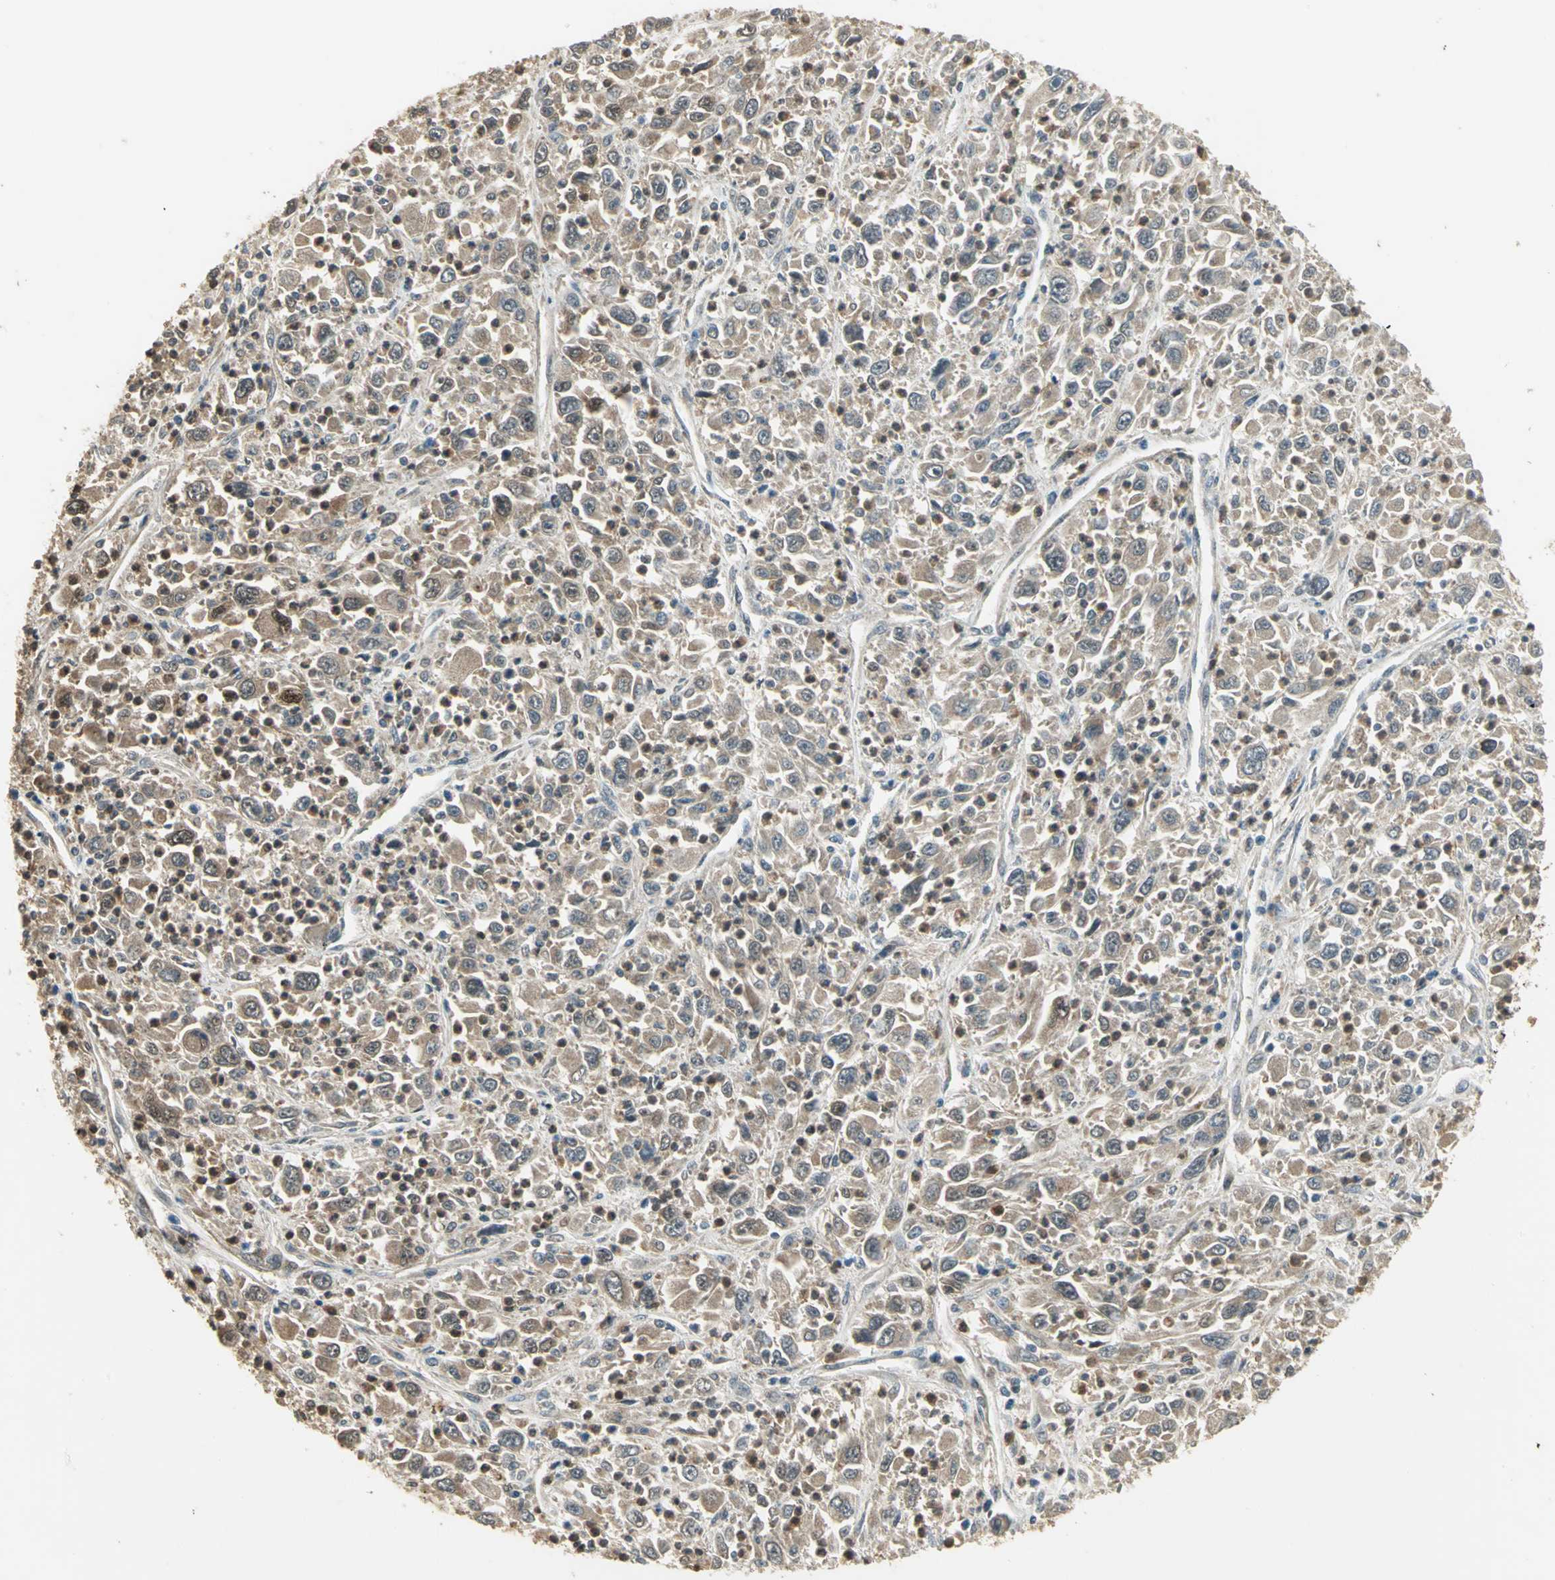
{"staining": {"intensity": "strong", "quantity": ">75%", "location": "cytoplasmic/membranous,nuclear"}, "tissue": "melanoma", "cell_type": "Tumor cells", "image_type": "cancer", "snomed": [{"axis": "morphology", "description": "Malignant melanoma, Metastatic site"}, {"axis": "topography", "description": "Skin"}], "caption": "IHC photomicrograph of malignant melanoma (metastatic site) stained for a protein (brown), which demonstrates high levels of strong cytoplasmic/membranous and nuclear expression in approximately >75% of tumor cells.", "gene": "AMT", "patient": {"sex": "female", "age": 56}}